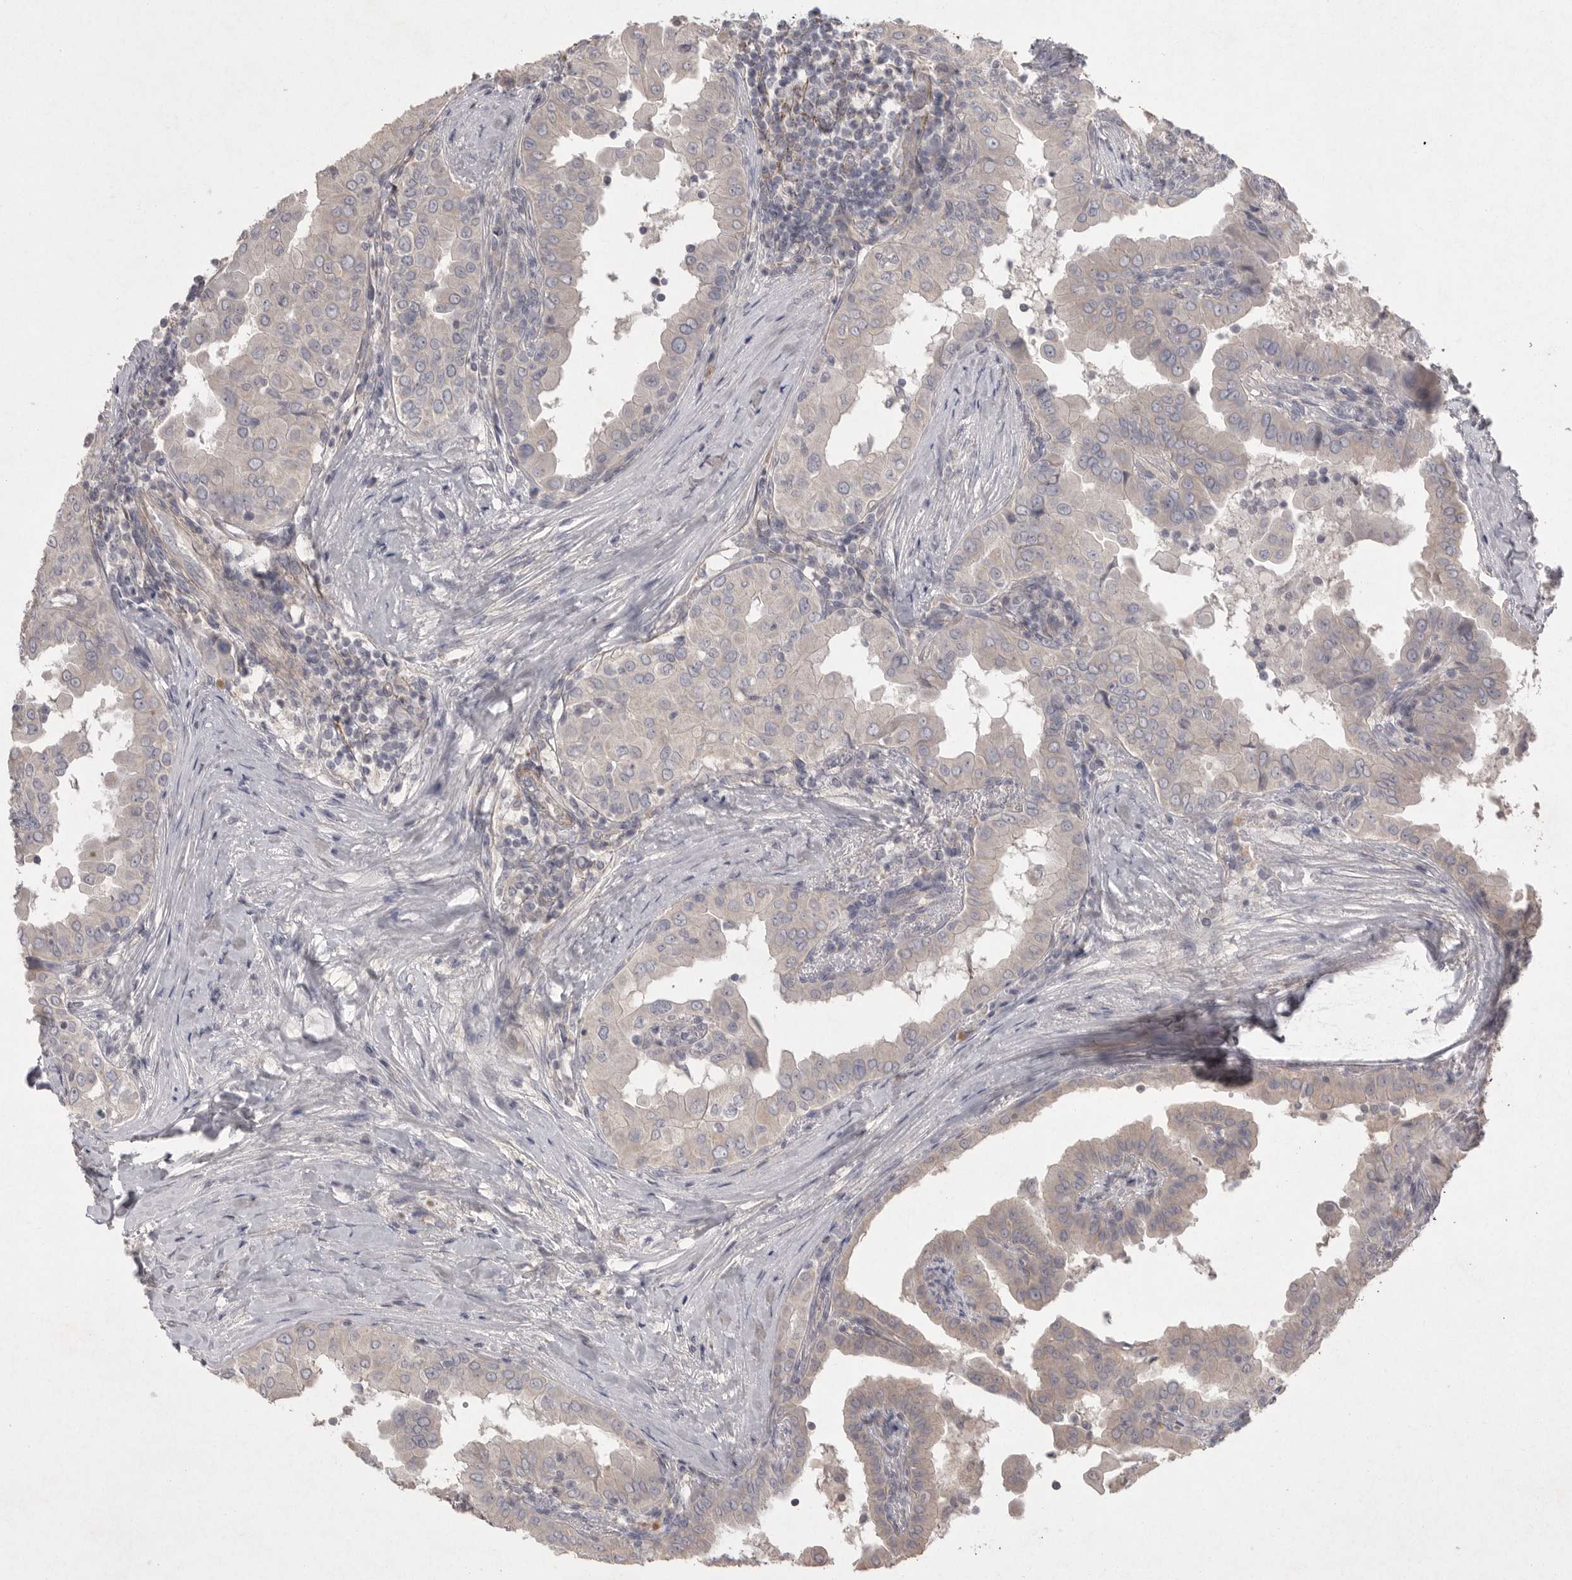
{"staining": {"intensity": "negative", "quantity": "none", "location": "none"}, "tissue": "thyroid cancer", "cell_type": "Tumor cells", "image_type": "cancer", "snomed": [{"axis": "morphology", "description": "Papillary adenocarcinoma, NOS"}, {"axis": "topography", "description": "Thyroid gland"}], "caption": "High power microscopy image of an IHC photomicrograph of thyroid cancer, revealing no significant staining in tumor cells.", "gene": "VANGL2", "patient": {"sex": "male", "age": 33}}